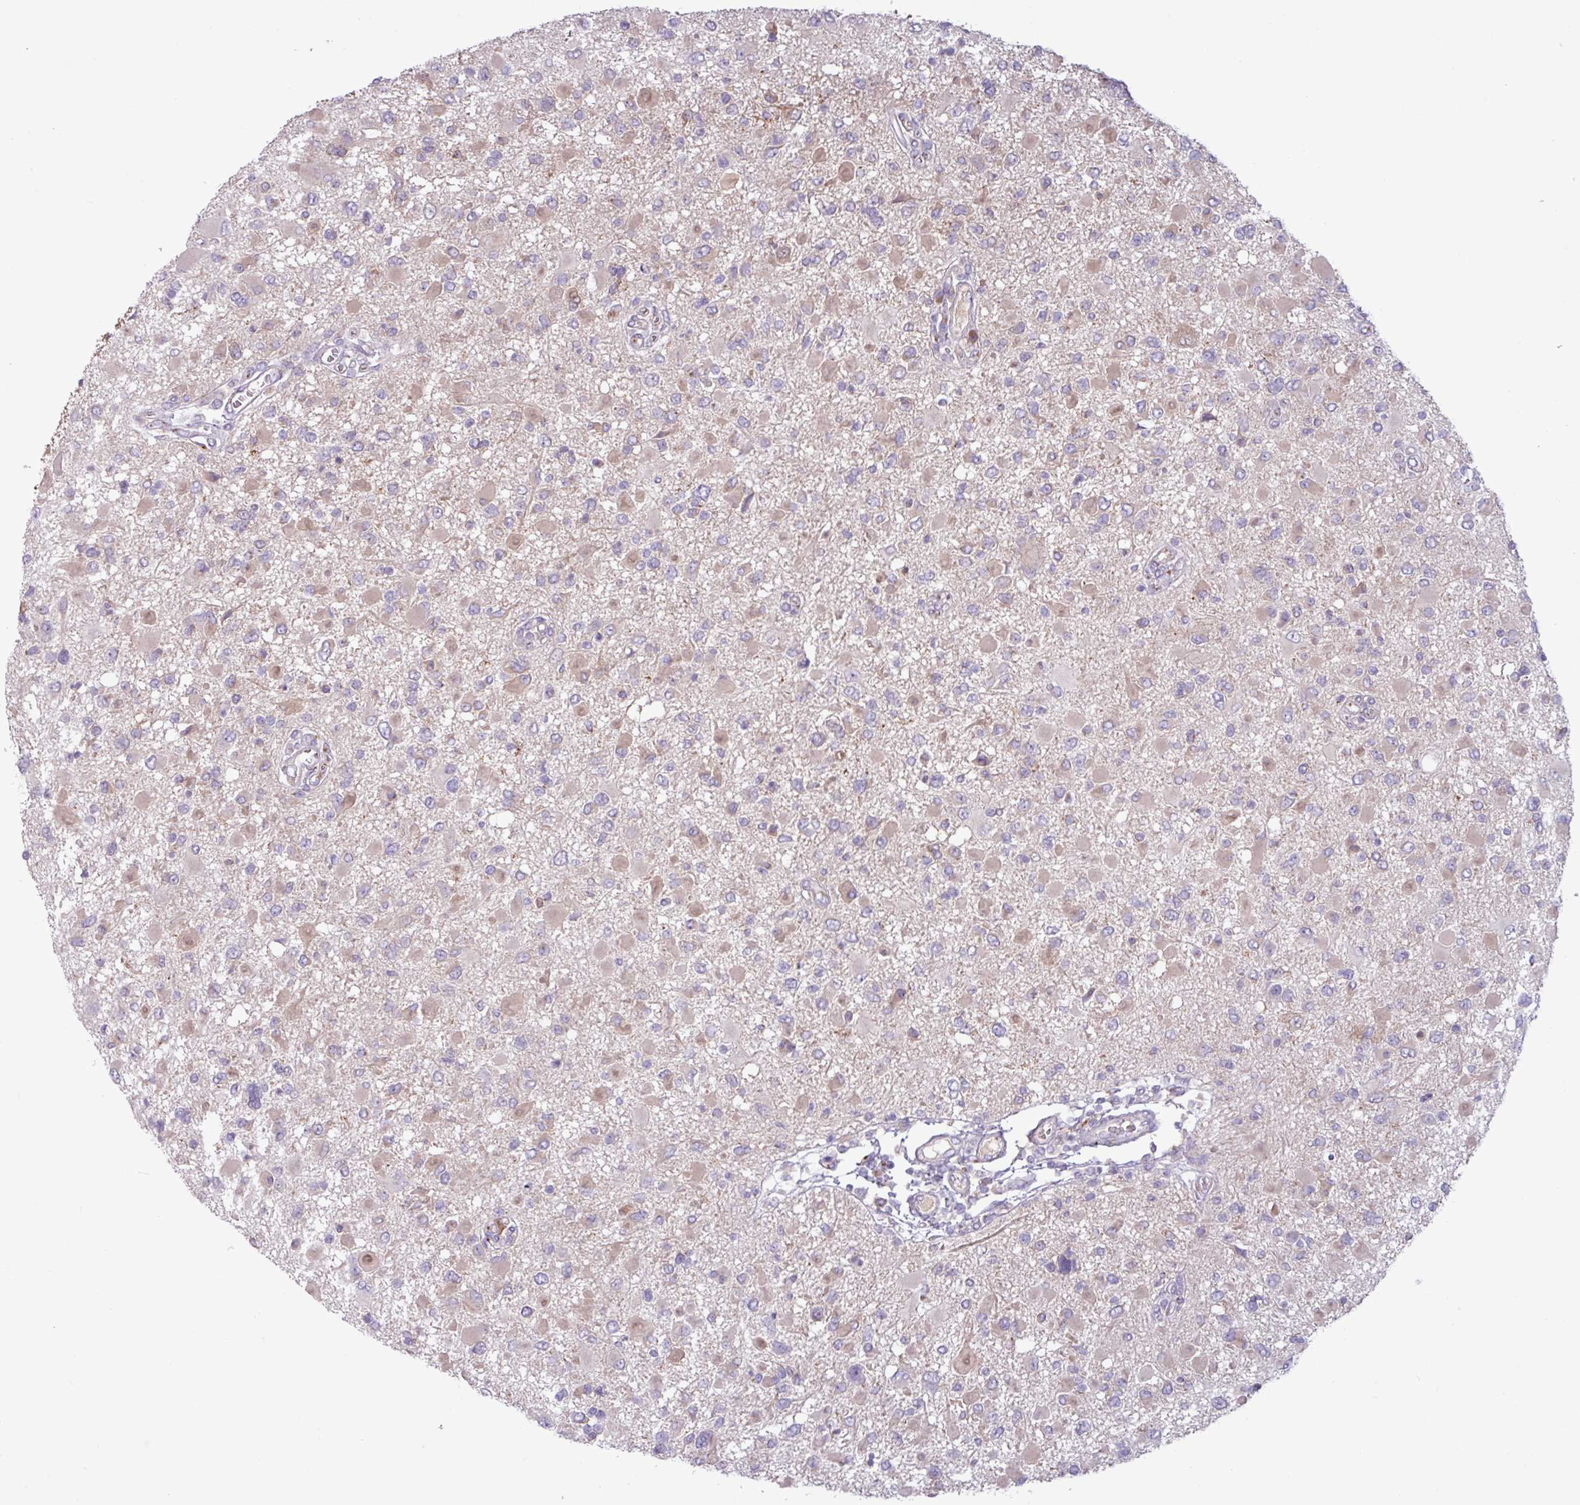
{"staining": {"intensity": "weak", "quantity": "<25%", "location": "cytoplasmic/membranous"}, "tissue": "glioma", "cell_type": "Tumor cells", "image_type": "cancer", "snomed": [{"axis": "morphology", "description": "Glioma, malignant, High grade"}, {"axis": "topography", "description": "Brain"}], "caption": "DAB immunohistochemical staining of malignant glioma (high-grade) reveals no significant expression in tumor cells.", "gene": "STIMATE", "patient": {"sex": "male", "age": 53}}